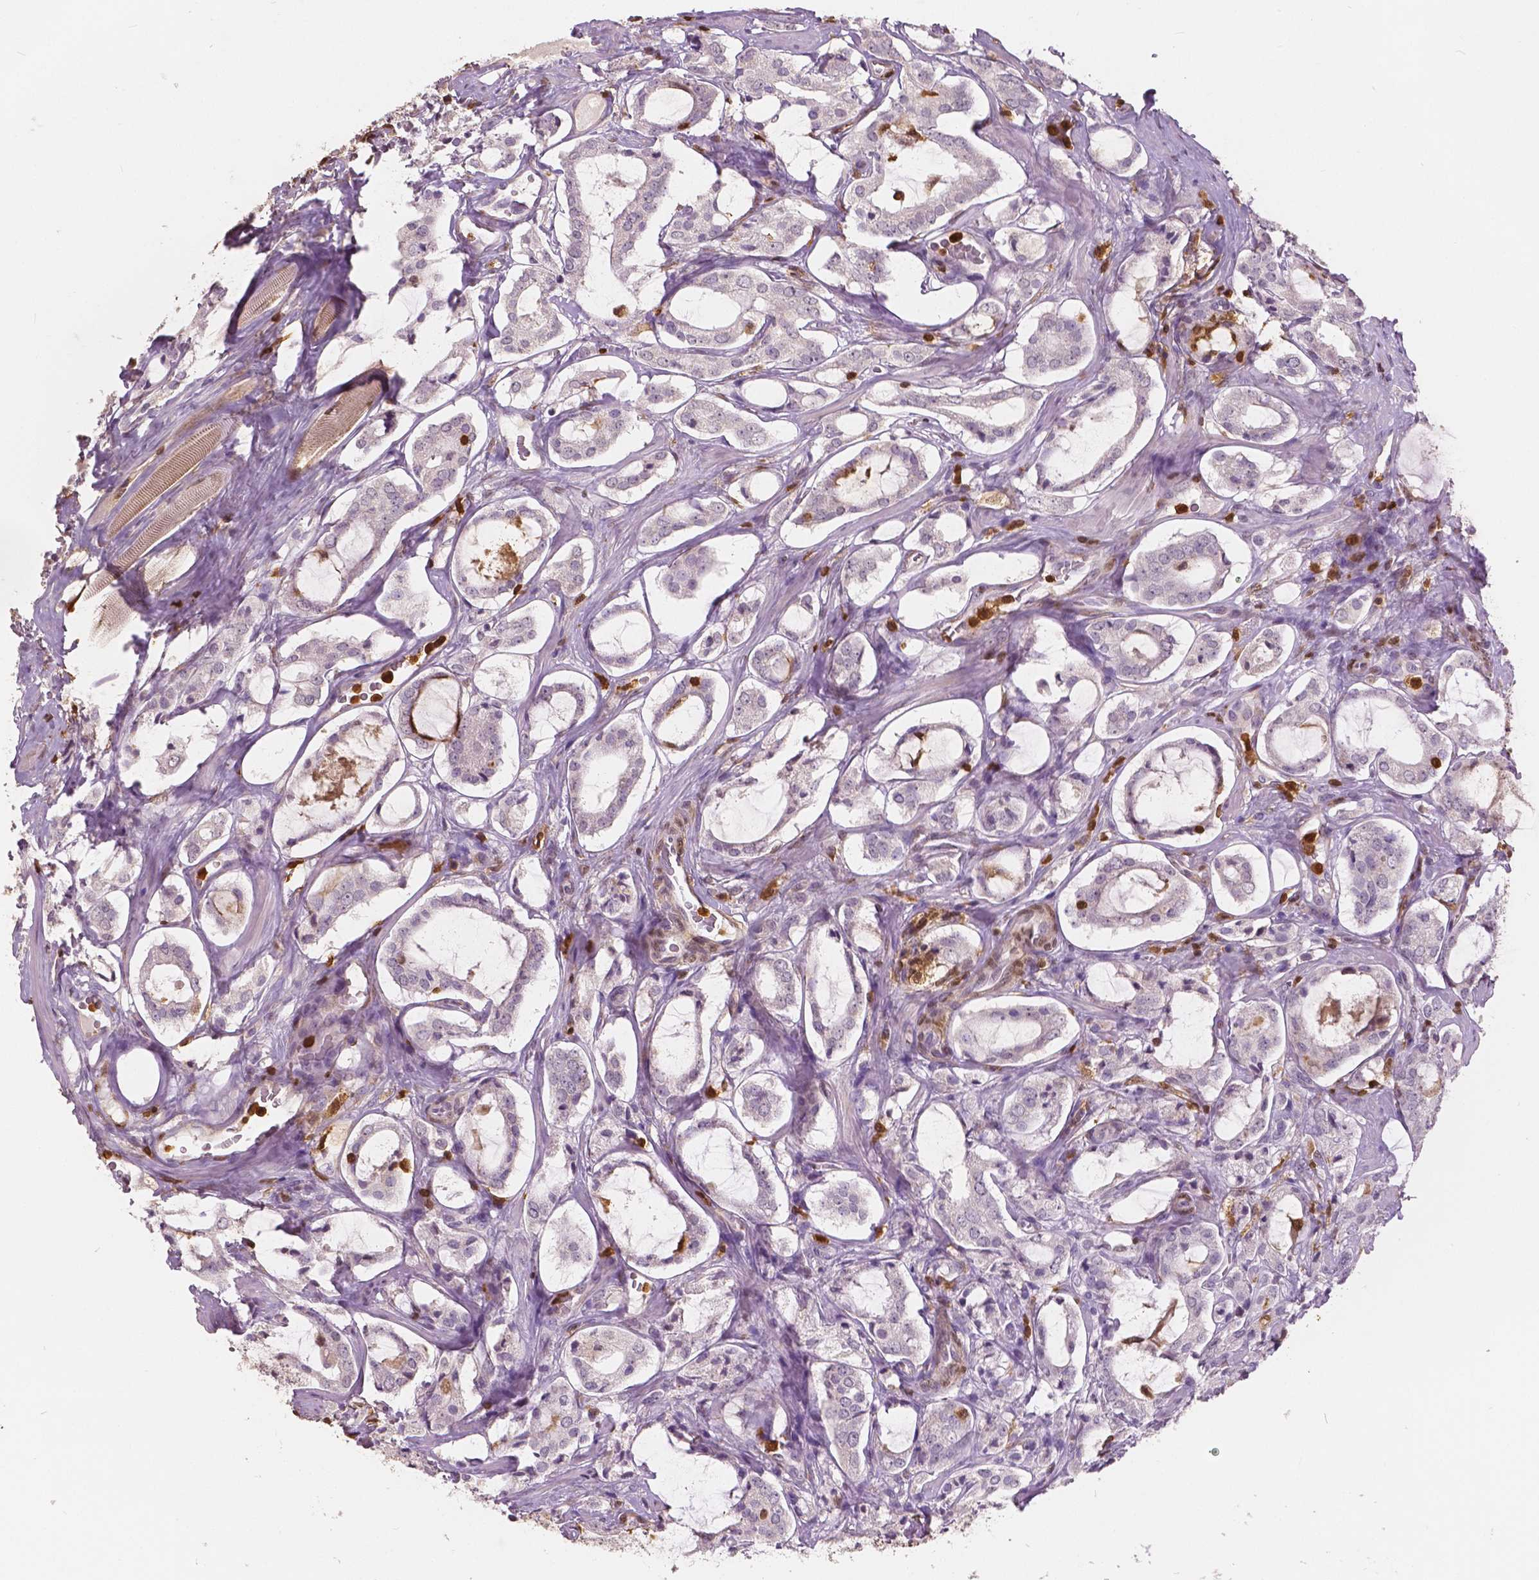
{"staining": {"intensity": "negative", "quantity": "none", "location": "none"}, "tissue": "prostate cancer", "cell_type": "Tumor cells", "image_type": "cancer", "snomed": [{"axis": "morphology", "description": "Adenocarcinoma, NOS"}, {"axis": "topography", "description": "Prostate"}], "caption": "Prostate adenocarcinoma stained for a protein using IHC exhibits no positivity tumor cells.", "gene": "S100A4", "patient": {"sex": "male", "age": 66}}